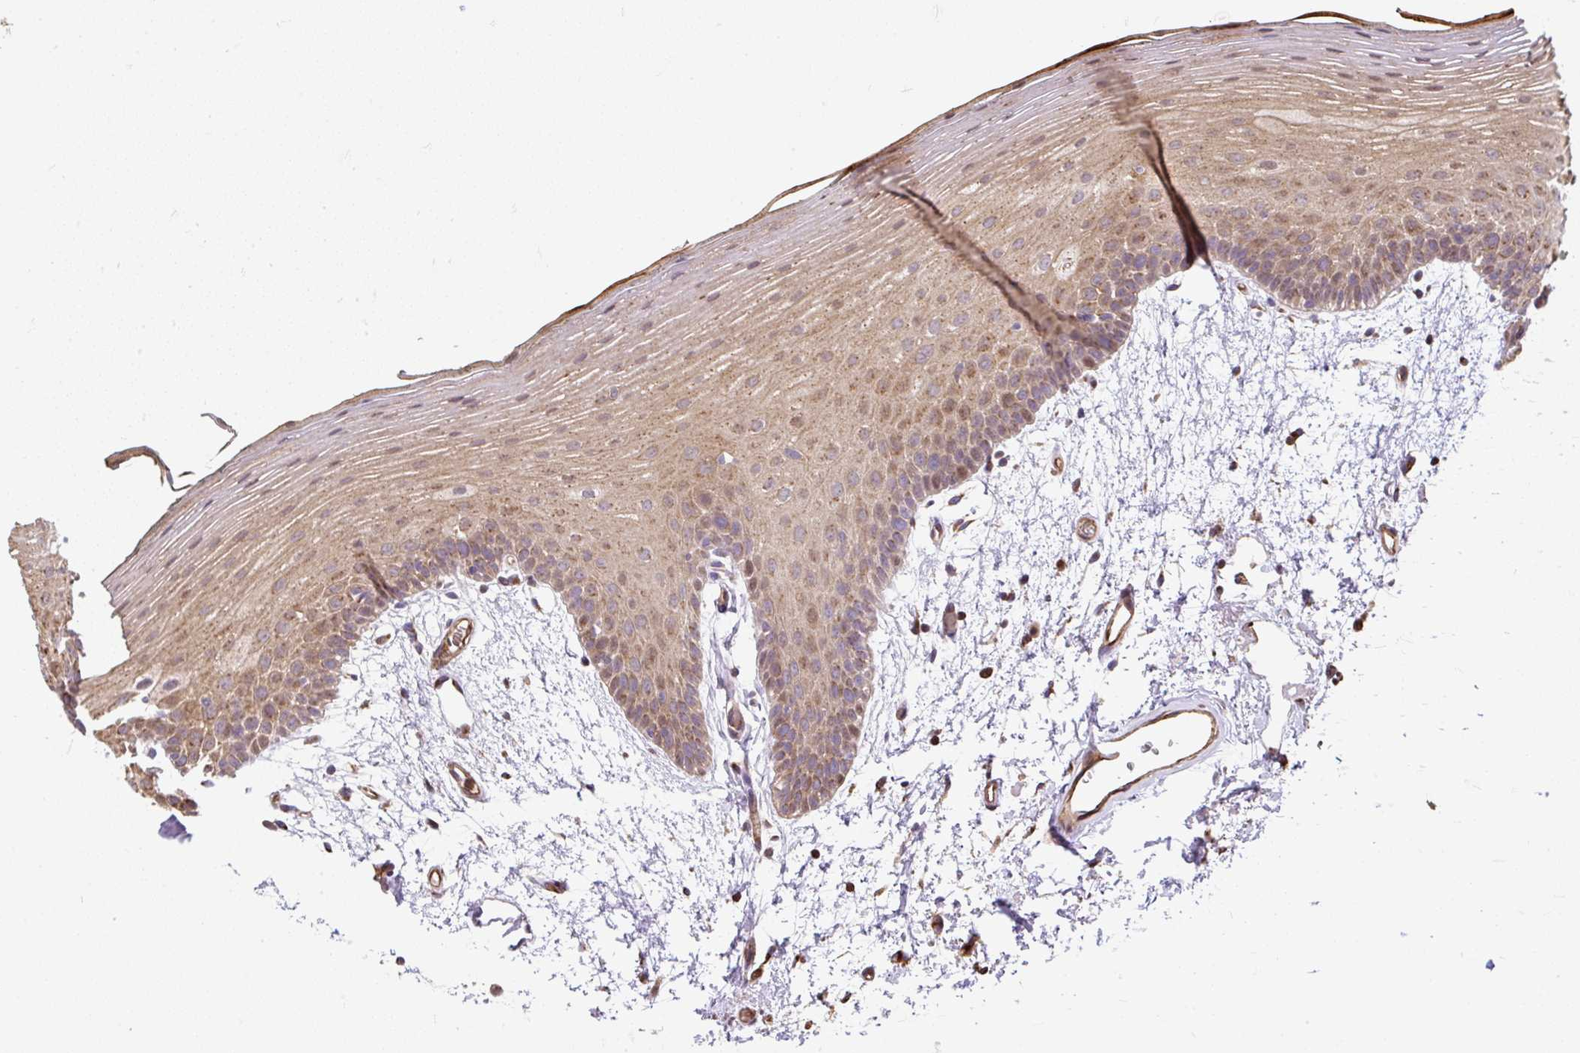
{"staining": {"intensity": "moderate", "quantity": "25%-75%", "location": "cytoplasmic/membranous,nuclear"}, "tissue": "oral mucosa", "cell_type": "Squamous epithelial cells", "image_type": "normal", "snomed": [{"axis": "morphology", "description": "Normal tissue, NOS"}, {"axis": "morphology", "description": "Squamous cell carcinoma, NOS"}, {"axis": "topography", "description": "Oral tissue"}, {"axis": "topography", "description": "Head-Neck"}], "caption": "Immunohistochemistry image of unremarkable human oral mucosa stained for a protein (brown), which displays medium levels of moderate cytoplasmic/membranous,nuclear staining in approximately 25%-75% of squamous epithelial cells.", "gene": "PUS7L", "patient": {"sex": "female", "age": 81}}